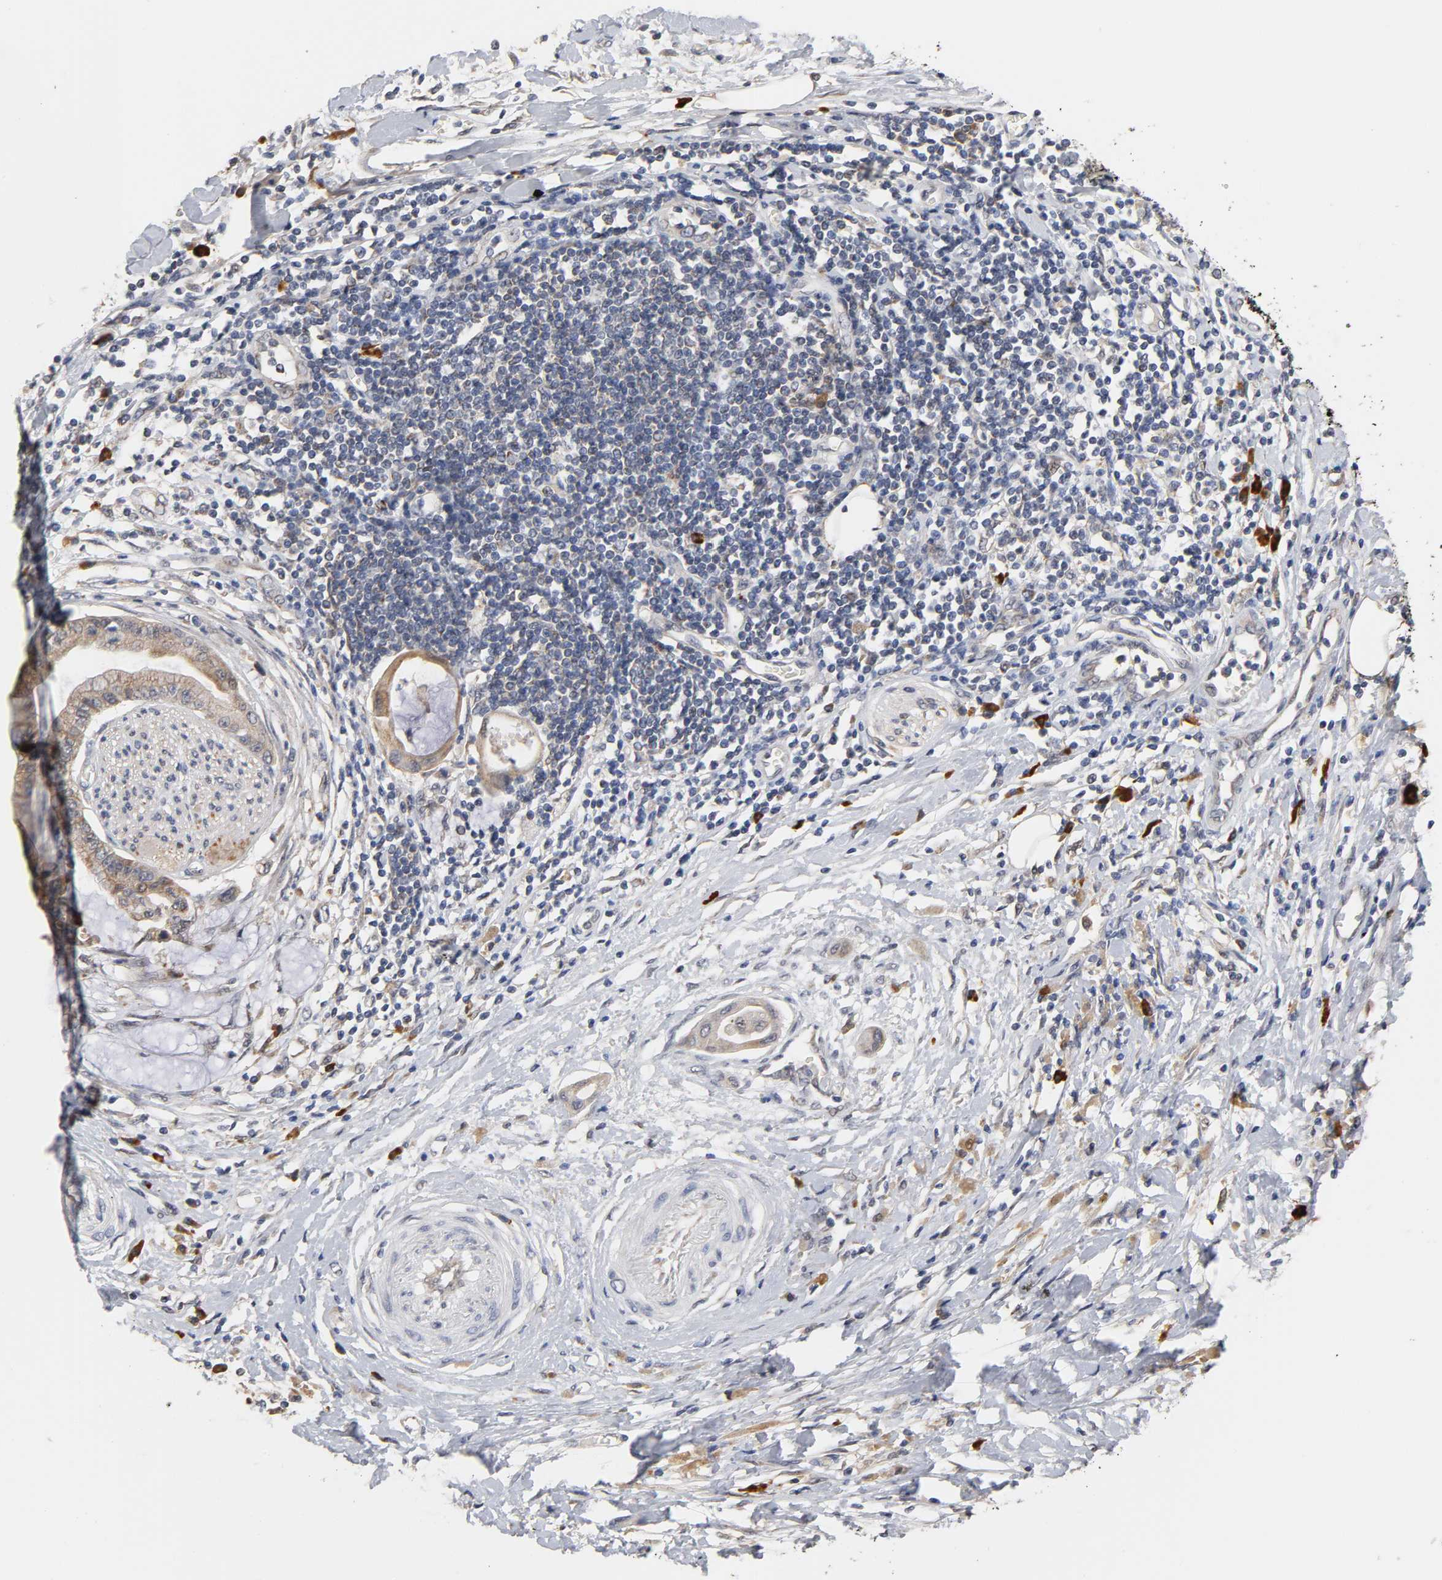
{"staining": {"intensity": "moderate", "quantity": ">75%", "location": "cytoplasmic/membranous"}, "tissue": "pancreatic cancer", "cell_type": "Tumor cells", "image_type": "cancer", "snomed": [{"axis": "morphology", "description": "Adenocarcinoma, NOS"}, {"axis": "morphology", "description": "Adenocarcinoma, metastatic, NOS"}, {"axis": "topography", "description": "Lymph node"}, {"axis": "topography", "description": "Pancreas"}, {"axis": "topography", "description": "Duodenum"}], "caption": "This is a photomicrograph of immunohistochemistry staining of pancreatic metastatic adenocarcinoma, which shows moderate positivity in the cytoplasmic/membranous of tumor cells.", "gene": "GSTZ1", "patient": {"sex": "female", "age": 64}}